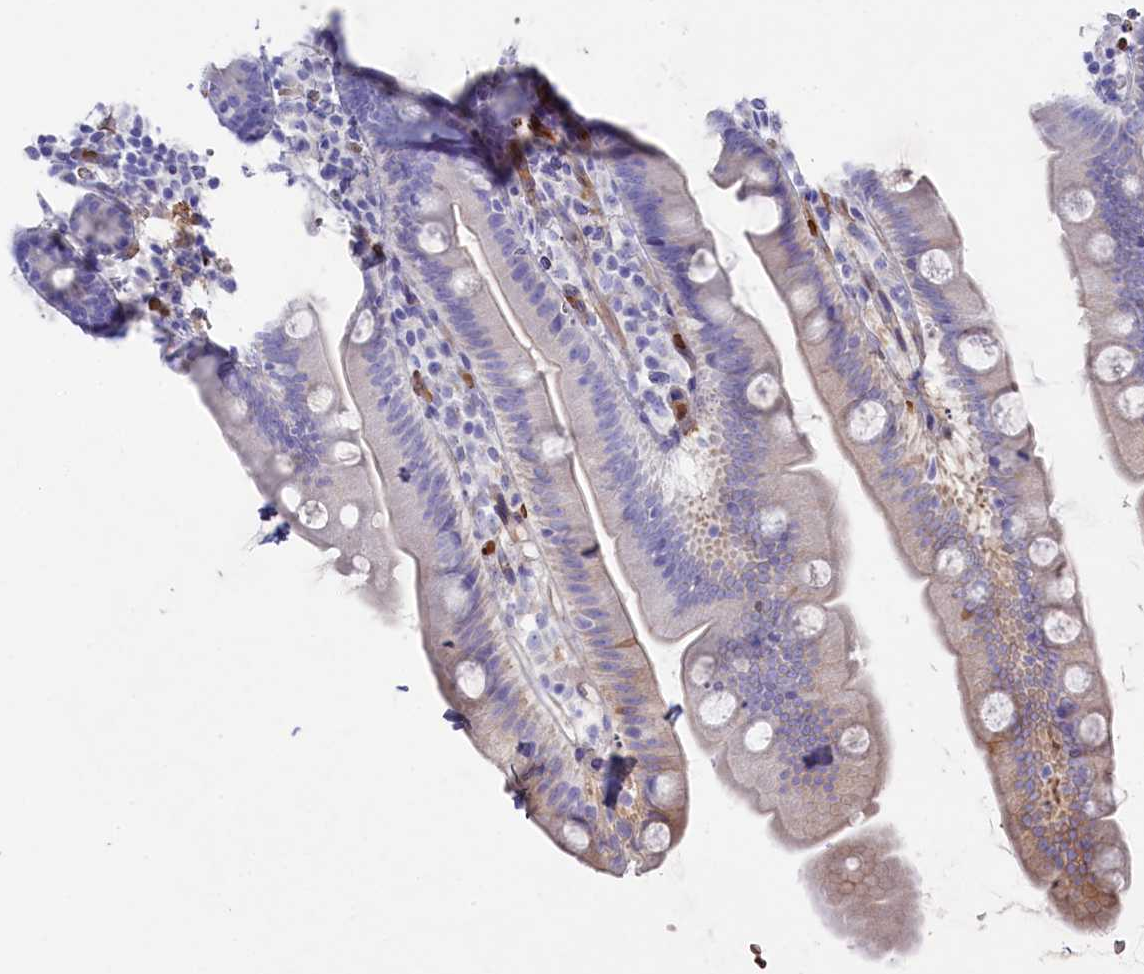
{"staining": {"intensity": "weak", "quantity": "<25%", "location": "cytoplasmic/membranous"}, "tissue": "small intestine", "cell_type": "Glandular cells", "image_type": "normal", "snomed": [{"axis": "morphology", "description": "Normal tissue, NOS"}, {"axis": "topography", "description": "Small intestine"}], "caption": "Protein analysis of normal small intestine shows no significant staining in glandular cells.", "gene": "LHFPL4", "patient": {"sex": "female", "age": 68}}